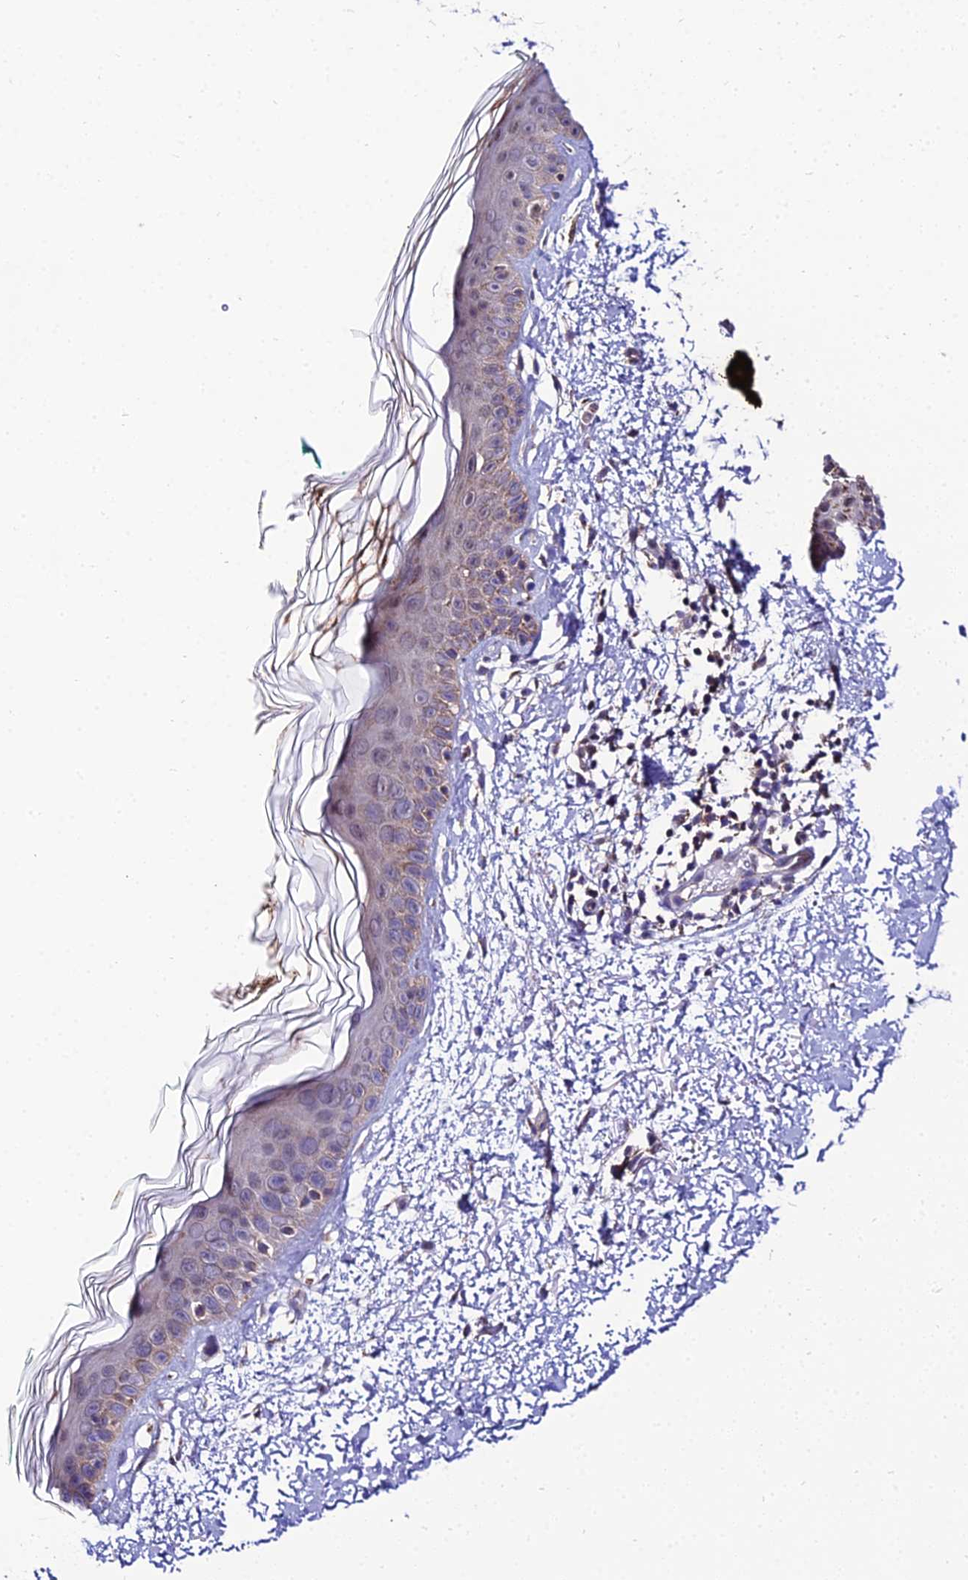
{"staining": {"intensity": "weak", "quantity": "<25%", "location": "cytoplasmic/membranous"}, "tissue": "skin", "cell_type": "Fibroblasts", "image_type": "normal", "snomed": [{"axis": "morphology", "description": "Normal tissue, NOS"}, {"axis": "topography", "description": "Skin"}], "caption": "IHC micrograph of unremarkable human skin stained for a protein (brown), which reveals no expression in fibroblasts. Brightfield microscopy of immunohistochemistry stained with DAB (3,3'-diaminobenzidine) (brown) and hematoxylin (blue), captured at high magnification.", "gene": "PSMD2", "patient": {"sex": "male", "age": 66}}